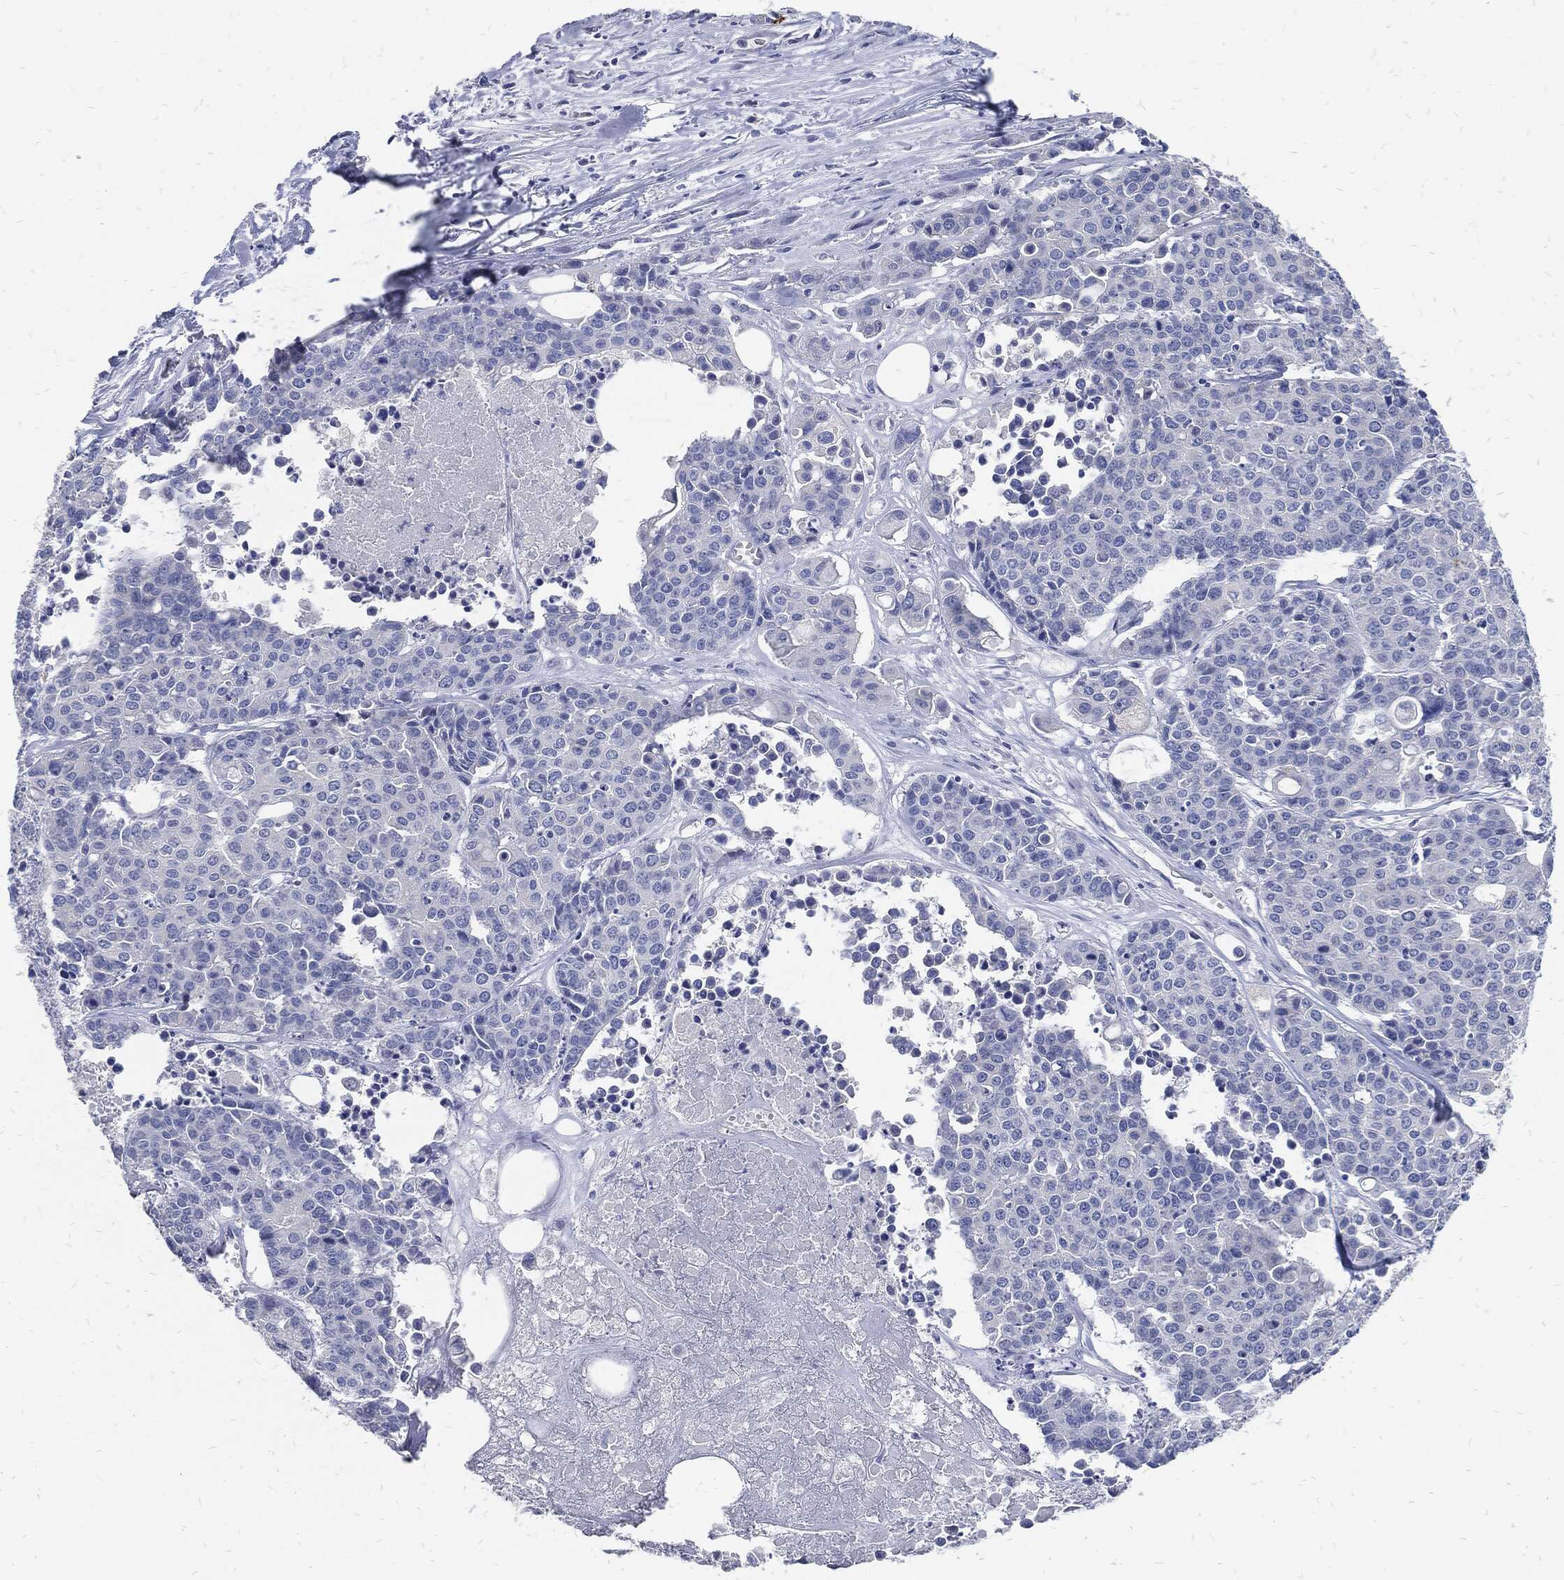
{"staining": {"intensity": "negative", "quantity": "none", "location": "none"}, "tissue": "carcinoid", "cell_type": "Tumor cells", "image_type": "cancer", "snomed": [{"axis": "morphology", "description": "Carcinoid, malignant, NOS"}, {"axis": "topography", "description": "Colon"}], "caption": "Tumor cells show no significant expression in carcinoid (malignant).", "gene": "FABP4", "patient": {"sex": "male", "age": 81}}